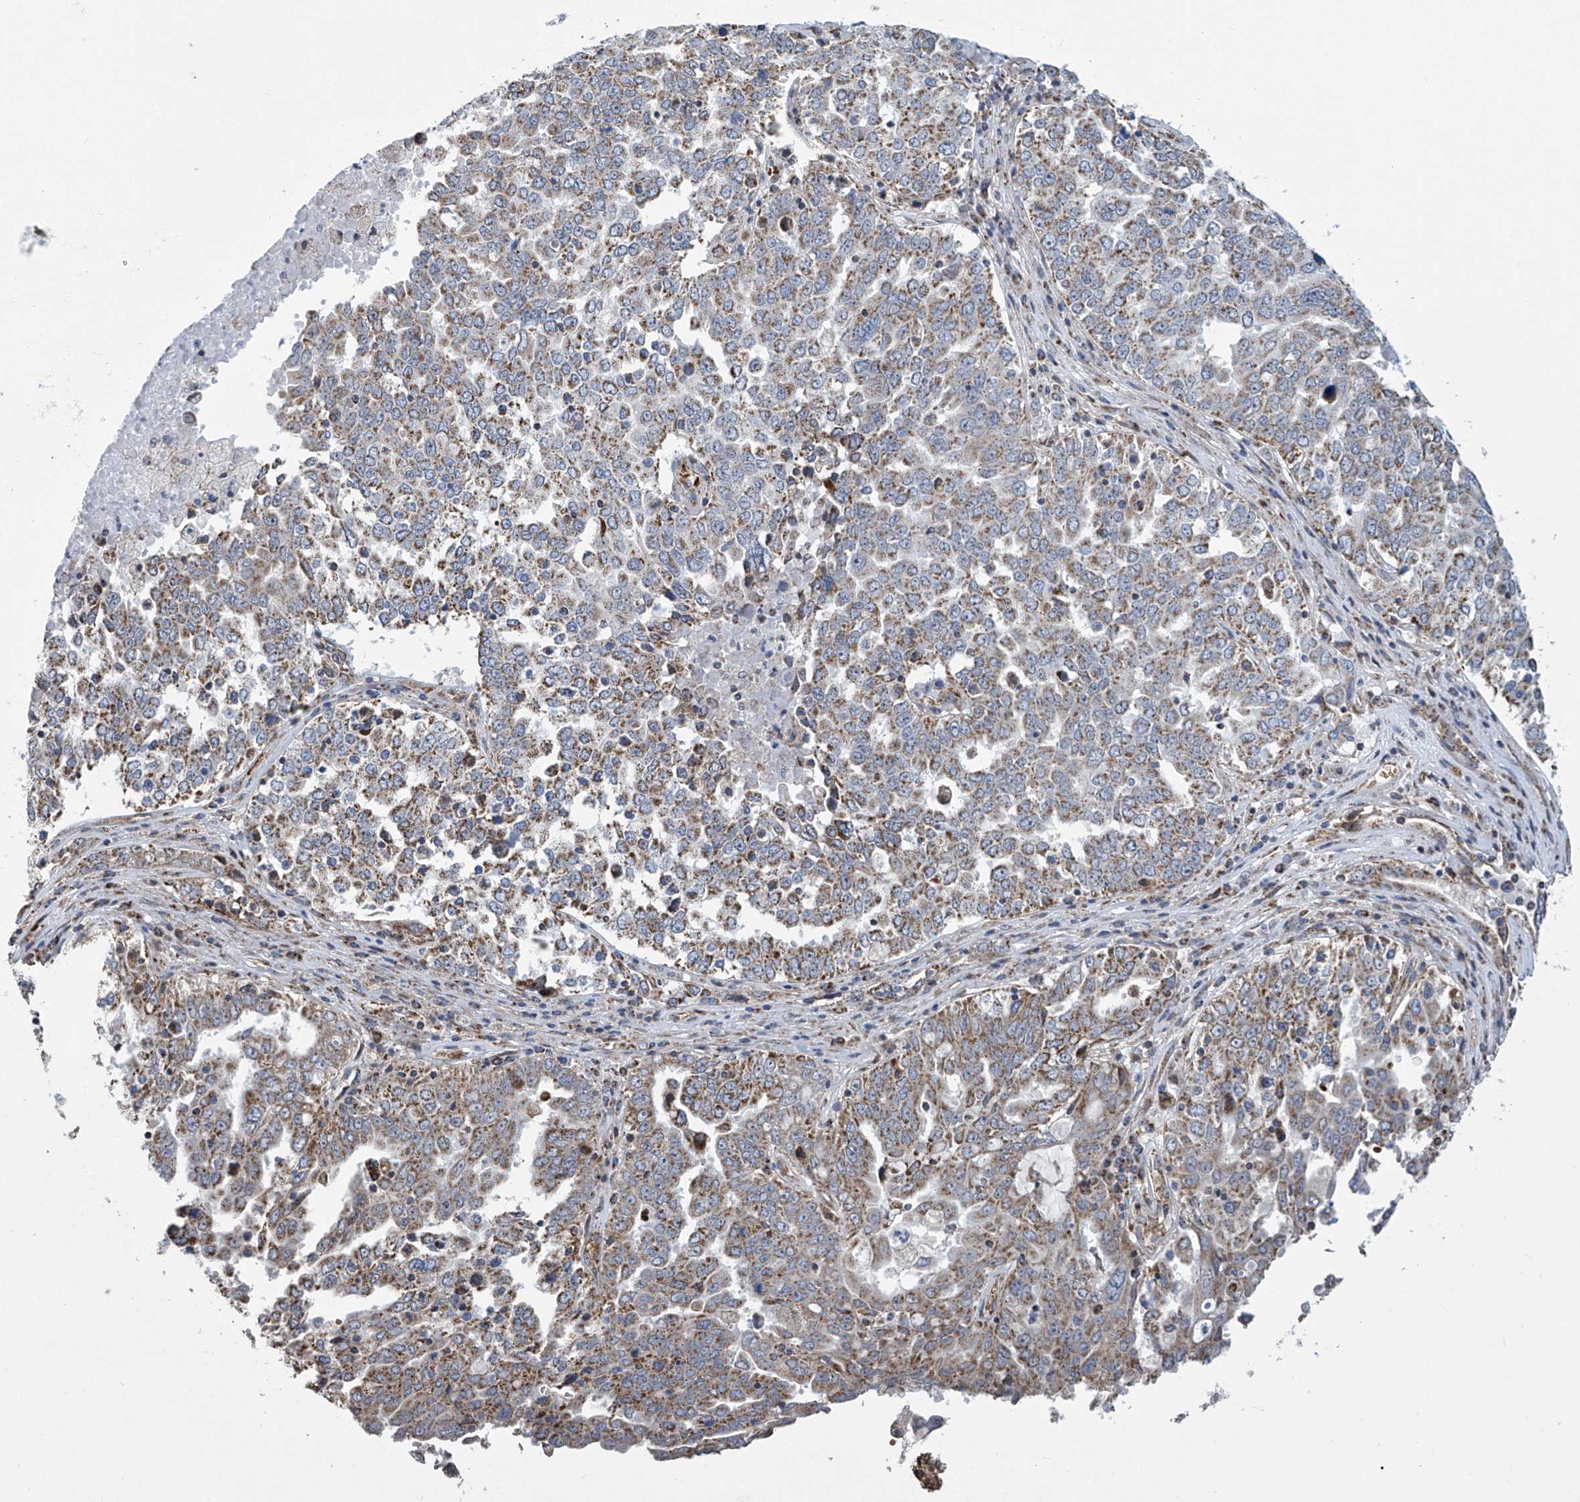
{"staining": {"intensity": "moderate", "quantity": ">75%", "location": "cytoplasmic/membranous"}, "tissue": "ovarian cancer", "cell_type": "Tumor cells", "image_type": "cancer", "snomed": [{"axis": "morphology", "description": "Carcinoma, endometroid"}, {"axis": "topography", "description": "Ovary"}], "caption": "A micrograph showing moderate cytoplasmic/membranous positivity in about >75% of tumor cells in ovarian endometroid carcinoma, as visualized by brown immunohistochemical staining.", "gene": "COMMD1", "patient": {"sex": "female", "age": 62}}